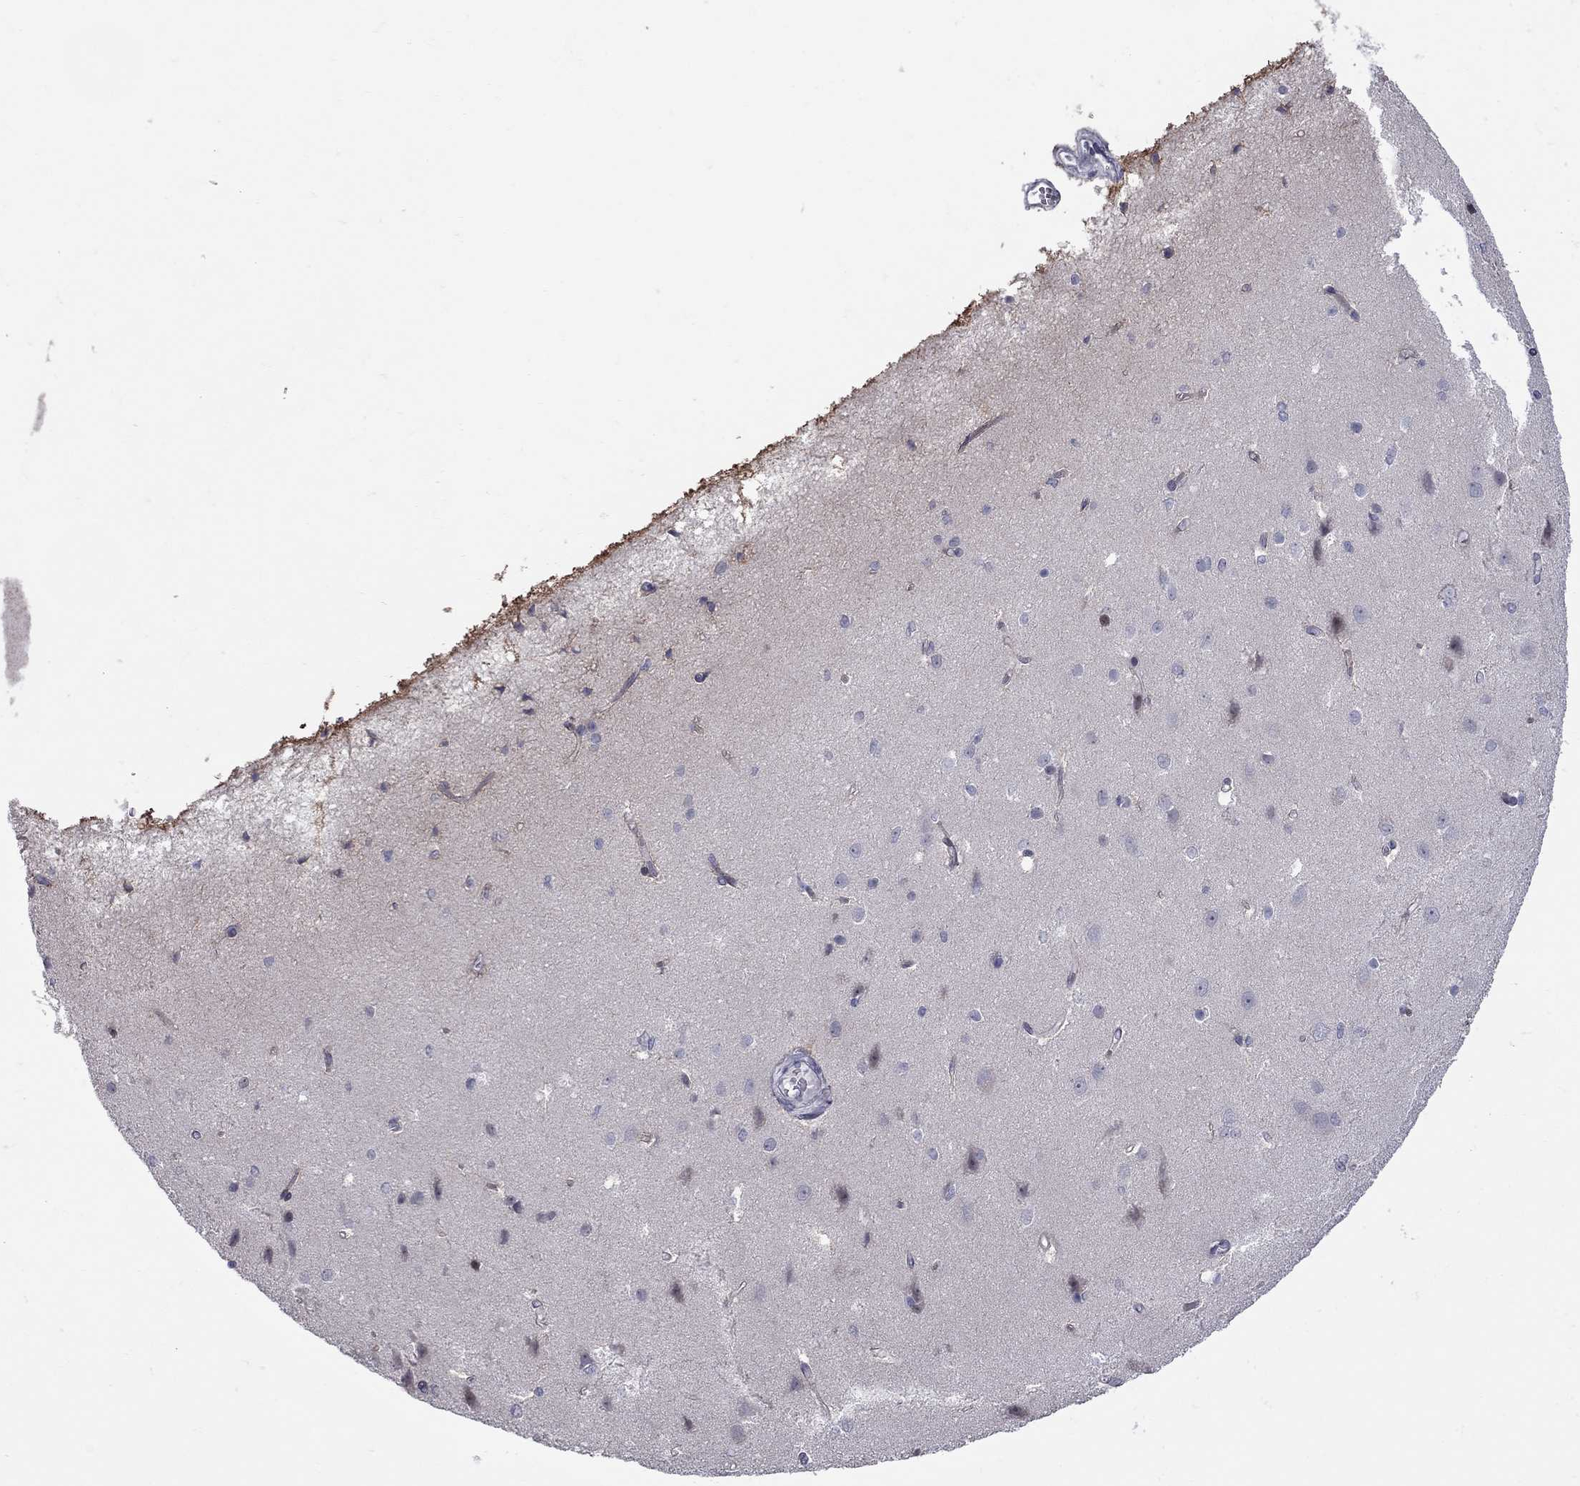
{"staining": {"intensity": "negative", "quantity": "none", "location": "none"}, "tissue": "cerebral cortex", "cell_type": "Endothelial cells", "image_type": "normal", "snomed": [{"axis": "morphology", "description": "Normal tissue, NOS"}, {"axis": "topography", "description": "Cerebral cortex"}], "caption": "A histopathology image of human cerebral cortex is negative for staining in endothelial cells. Nuclei are stained in blue.", "gene": "NRARP", "patient": {"sex": "male", "age": 37}}